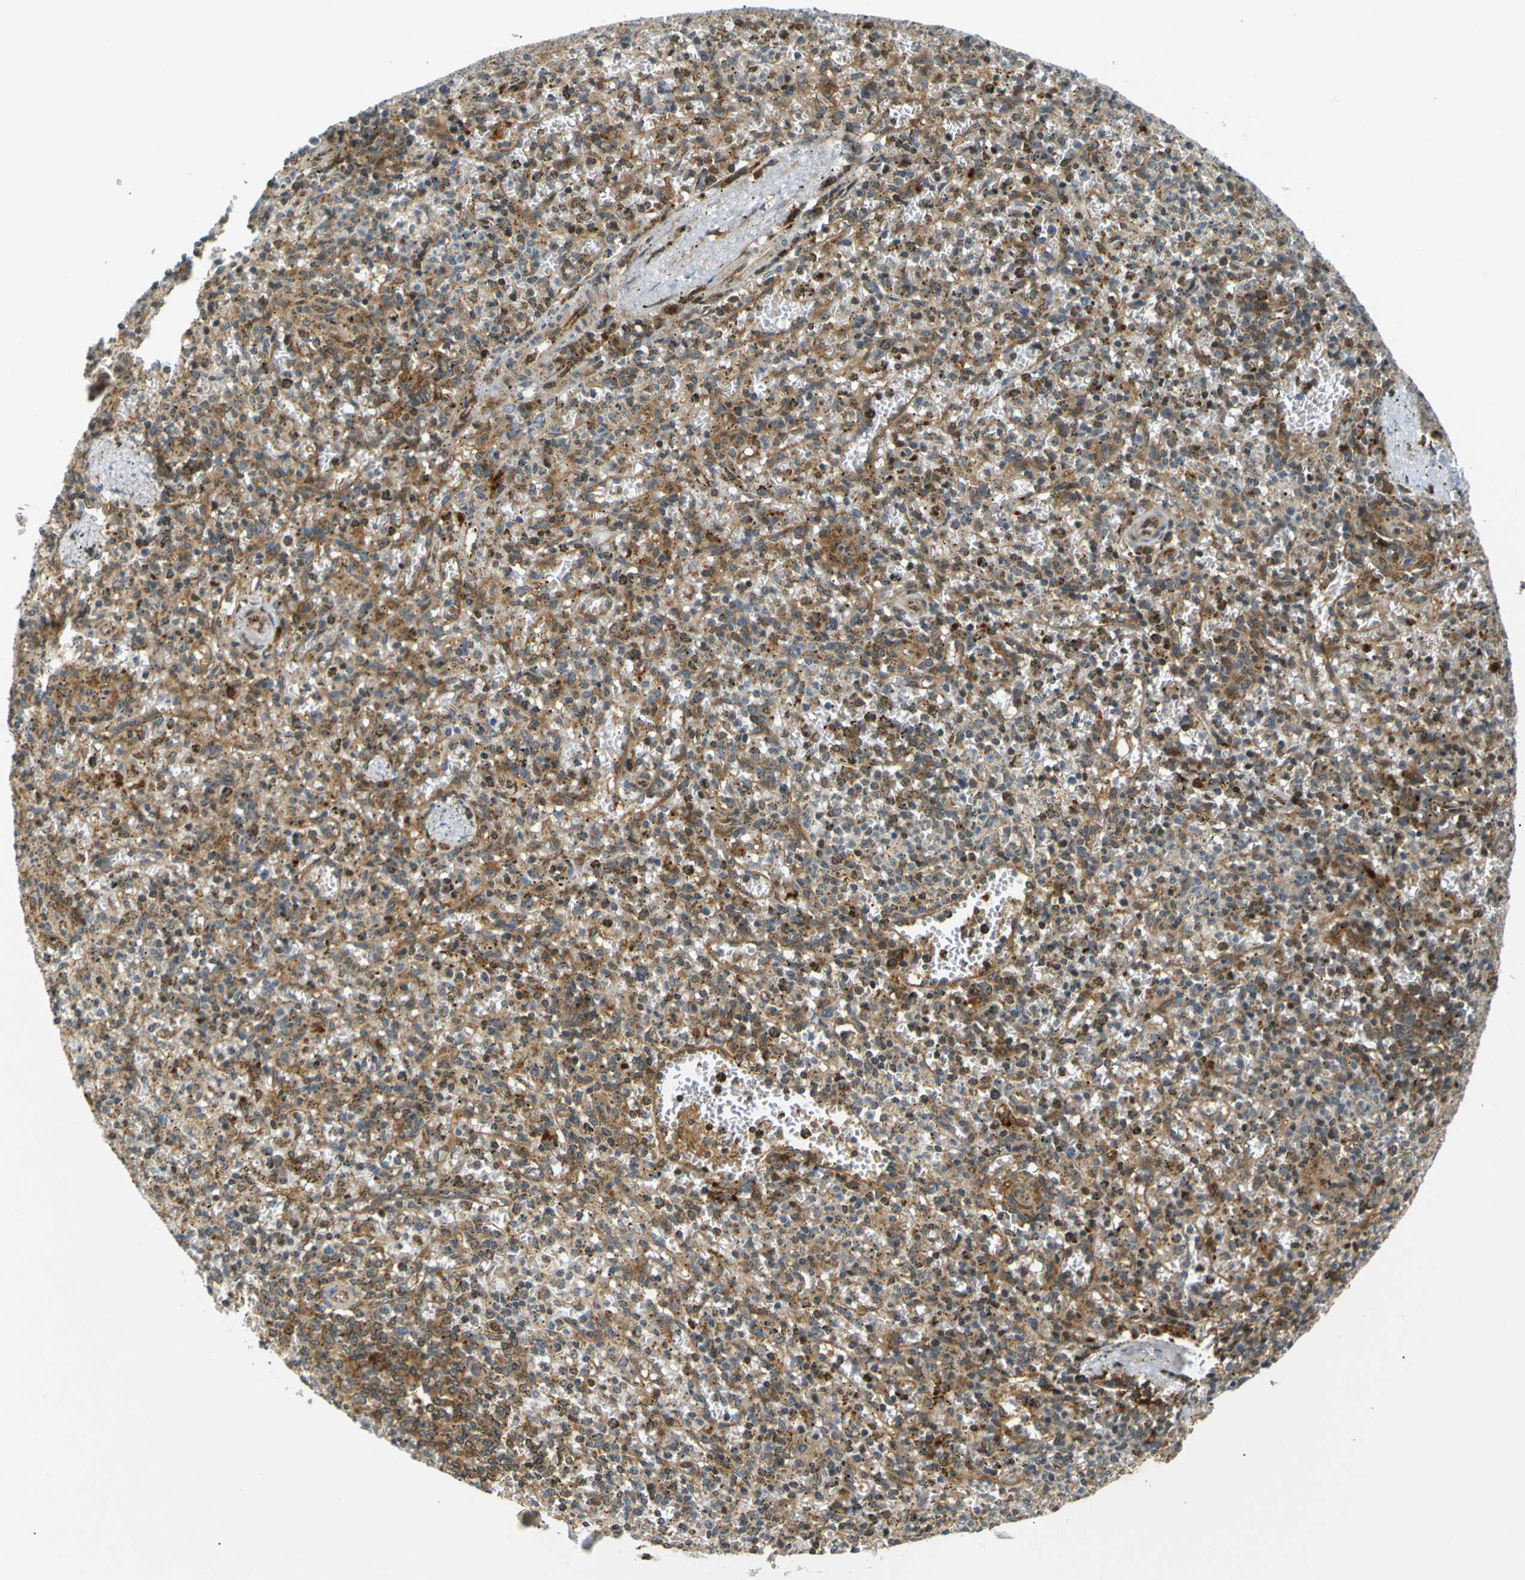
{"staining": {"intensity": "moderate", "quantity": "25%-75%", "location": "cytoplasmic/membranous"}, "tissue": "spleen", "cell_type": "Cells in red pulp", "image_type": "normal", "snomed": [{"axis": "morphology", "description": "Normal tissue, NOS"}, {"axis": "topography", "description": "Spleen"}], "caption": "High-power microscopy captured an IHC image of benign spleen, revealing moderate cytoplasmic/membranous expression in about 25%-75% of cells in red pulp. Ihc stains the protein in brown and the nuclei are stained blue.", "gene": "ABCE1", "patient": {"sex": "male", "age": 72}}